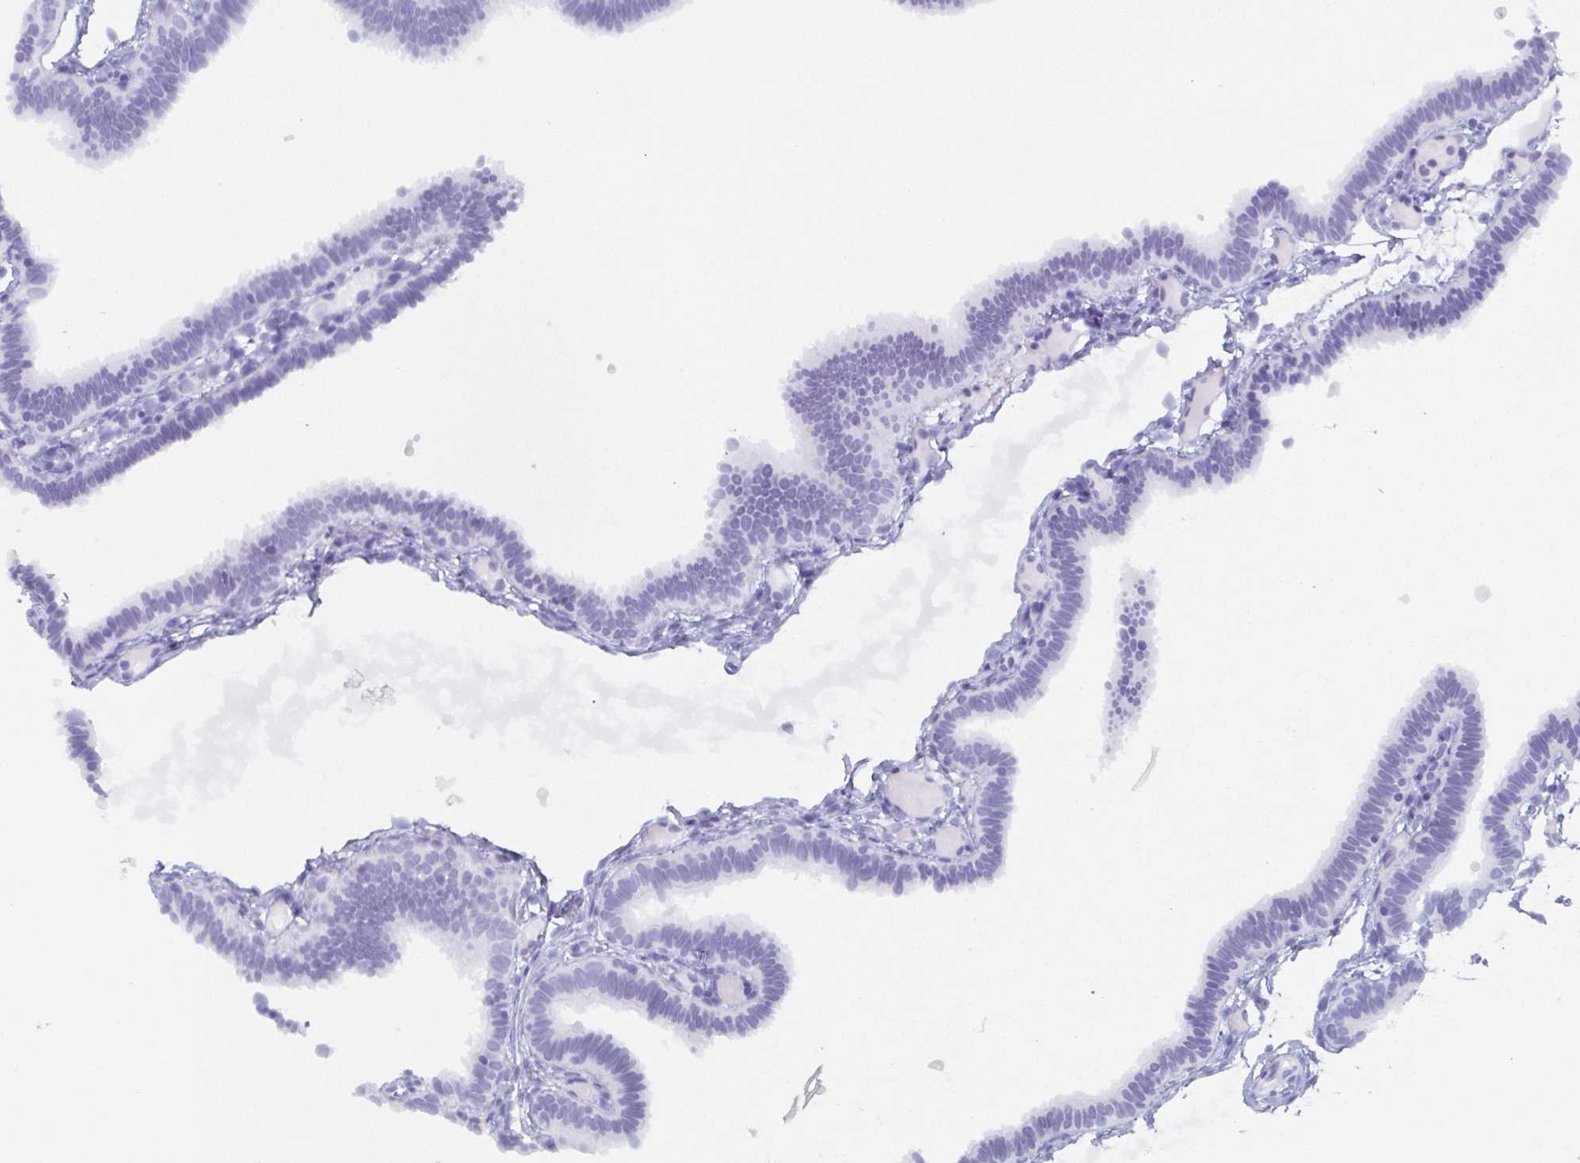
{"staining": {"intensity": "negative", "quantity": "none", "location": "none"}, "tissue": "fallopian tube", "cell_type": "Glandular cells", "image_type": "normal", "snomed": [{"axis": "morphology", "description": "Normal tissue, NOS"}, {"axis": "topography", "description": "Fallopian tube"}], "caption": "Immunohistochemistry (IHC) of normal fallopian tube exhibits no positivity in glandular cells.", "gene": "POU2F3", "patient": {"sex": "female", "age": 37}}